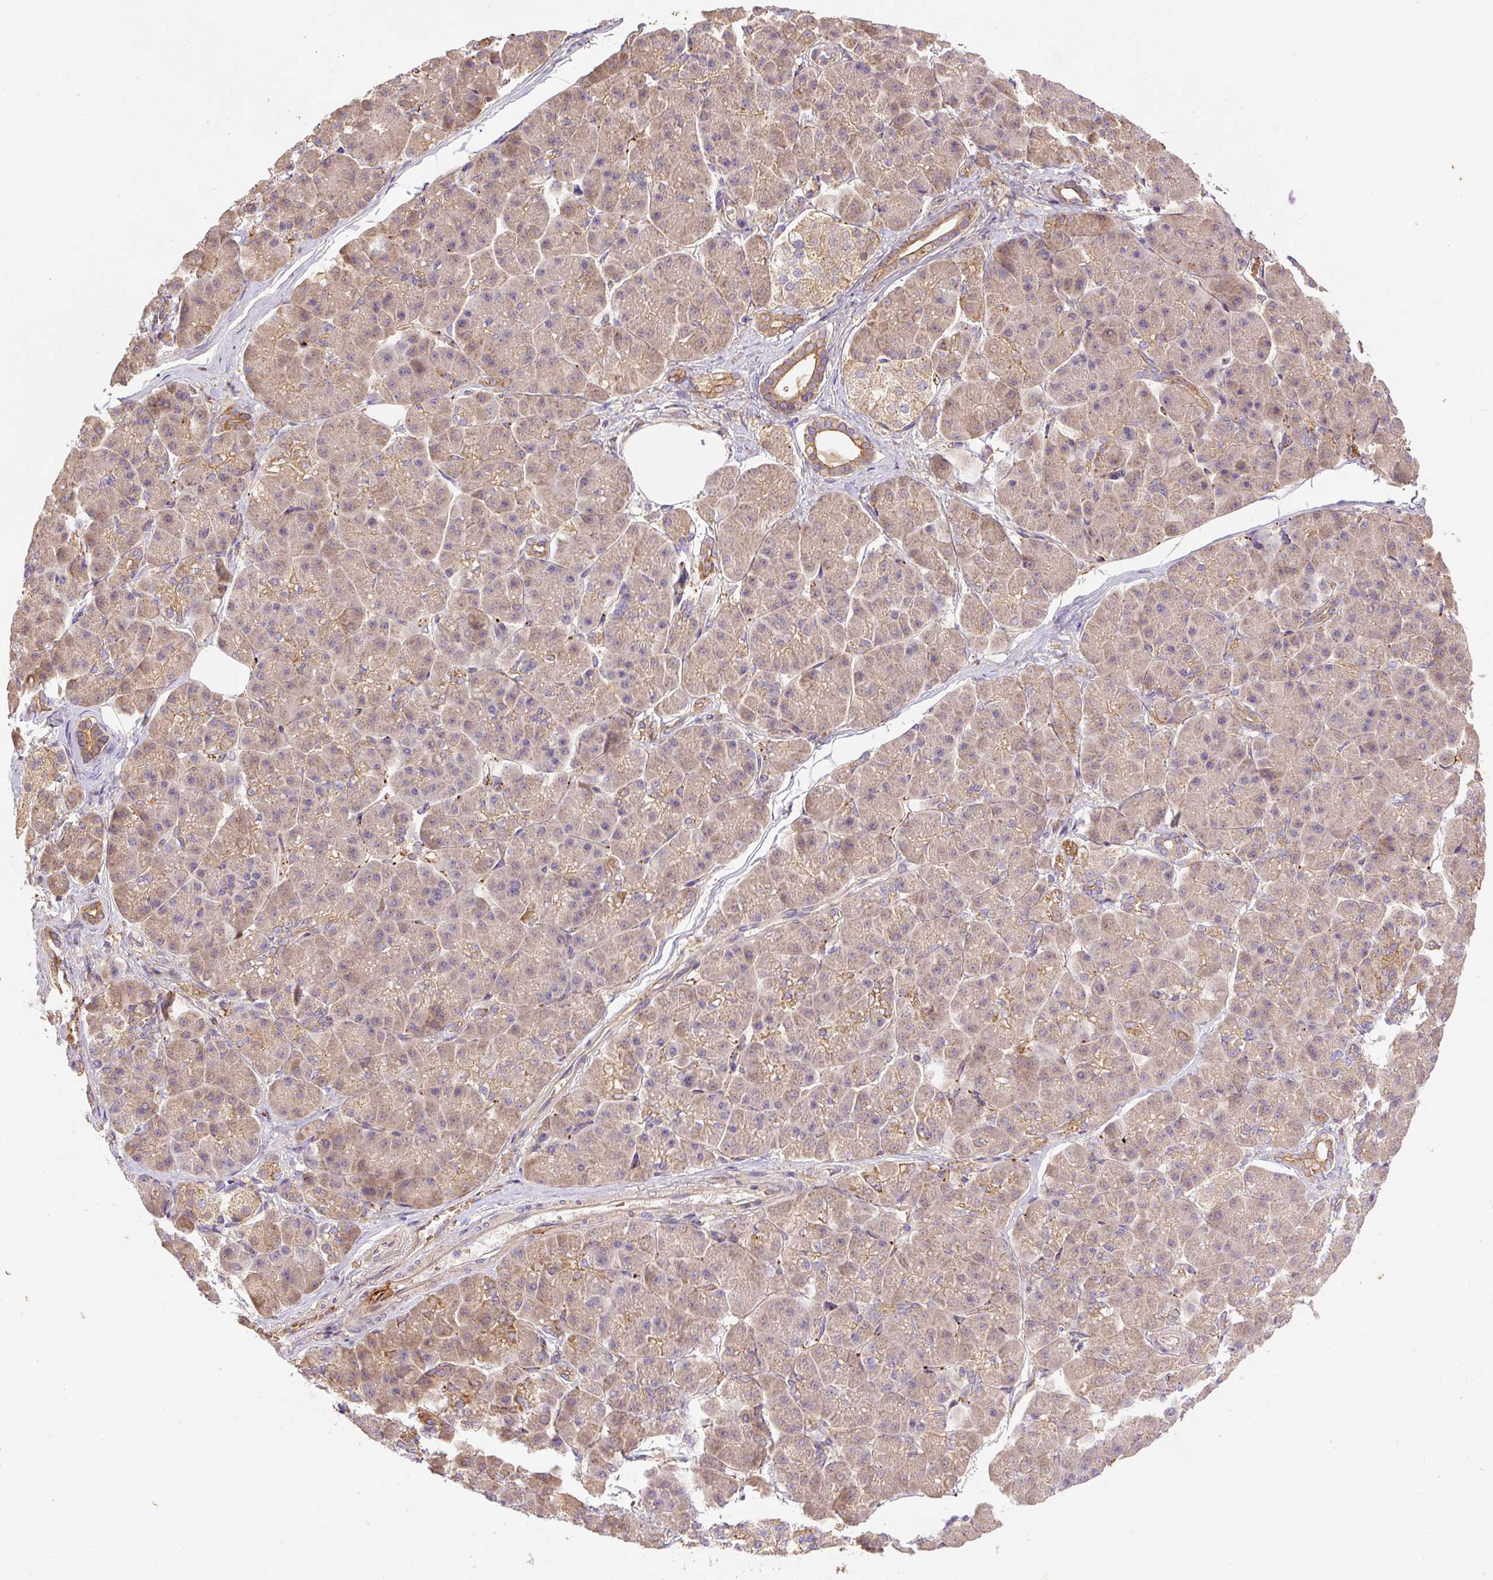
{"staining": {"intensity": "moderate", "quantity": "<25%", "location": "cytoplasmic/membranous"}, "tissue": "pancreatic cancer", "cell_type": "Tumor cells", "image_type": "cancer", "snomed": [{"axis": "morphology", "description": "Normal tissue, NOS"}, {"axis": "morphology", "description": "Adenocarcinoma, NOS"}, {"axis": "topography", "description": "Pancreas"}], "caption": "A low amount of moderate cytoplasmic/membranous staining is seen in approximately <25% of tumor cells in pancreatic cancer tissue. The staining was performed using DAB (3,3'-diaminobenzidine) to visualize the protein expression in brown, while the nuclei were stained in blue with hematoxylin (Magnification: 20x).", "gene": "DAPK1", "patient": {"sex": "female", "age": 68}}